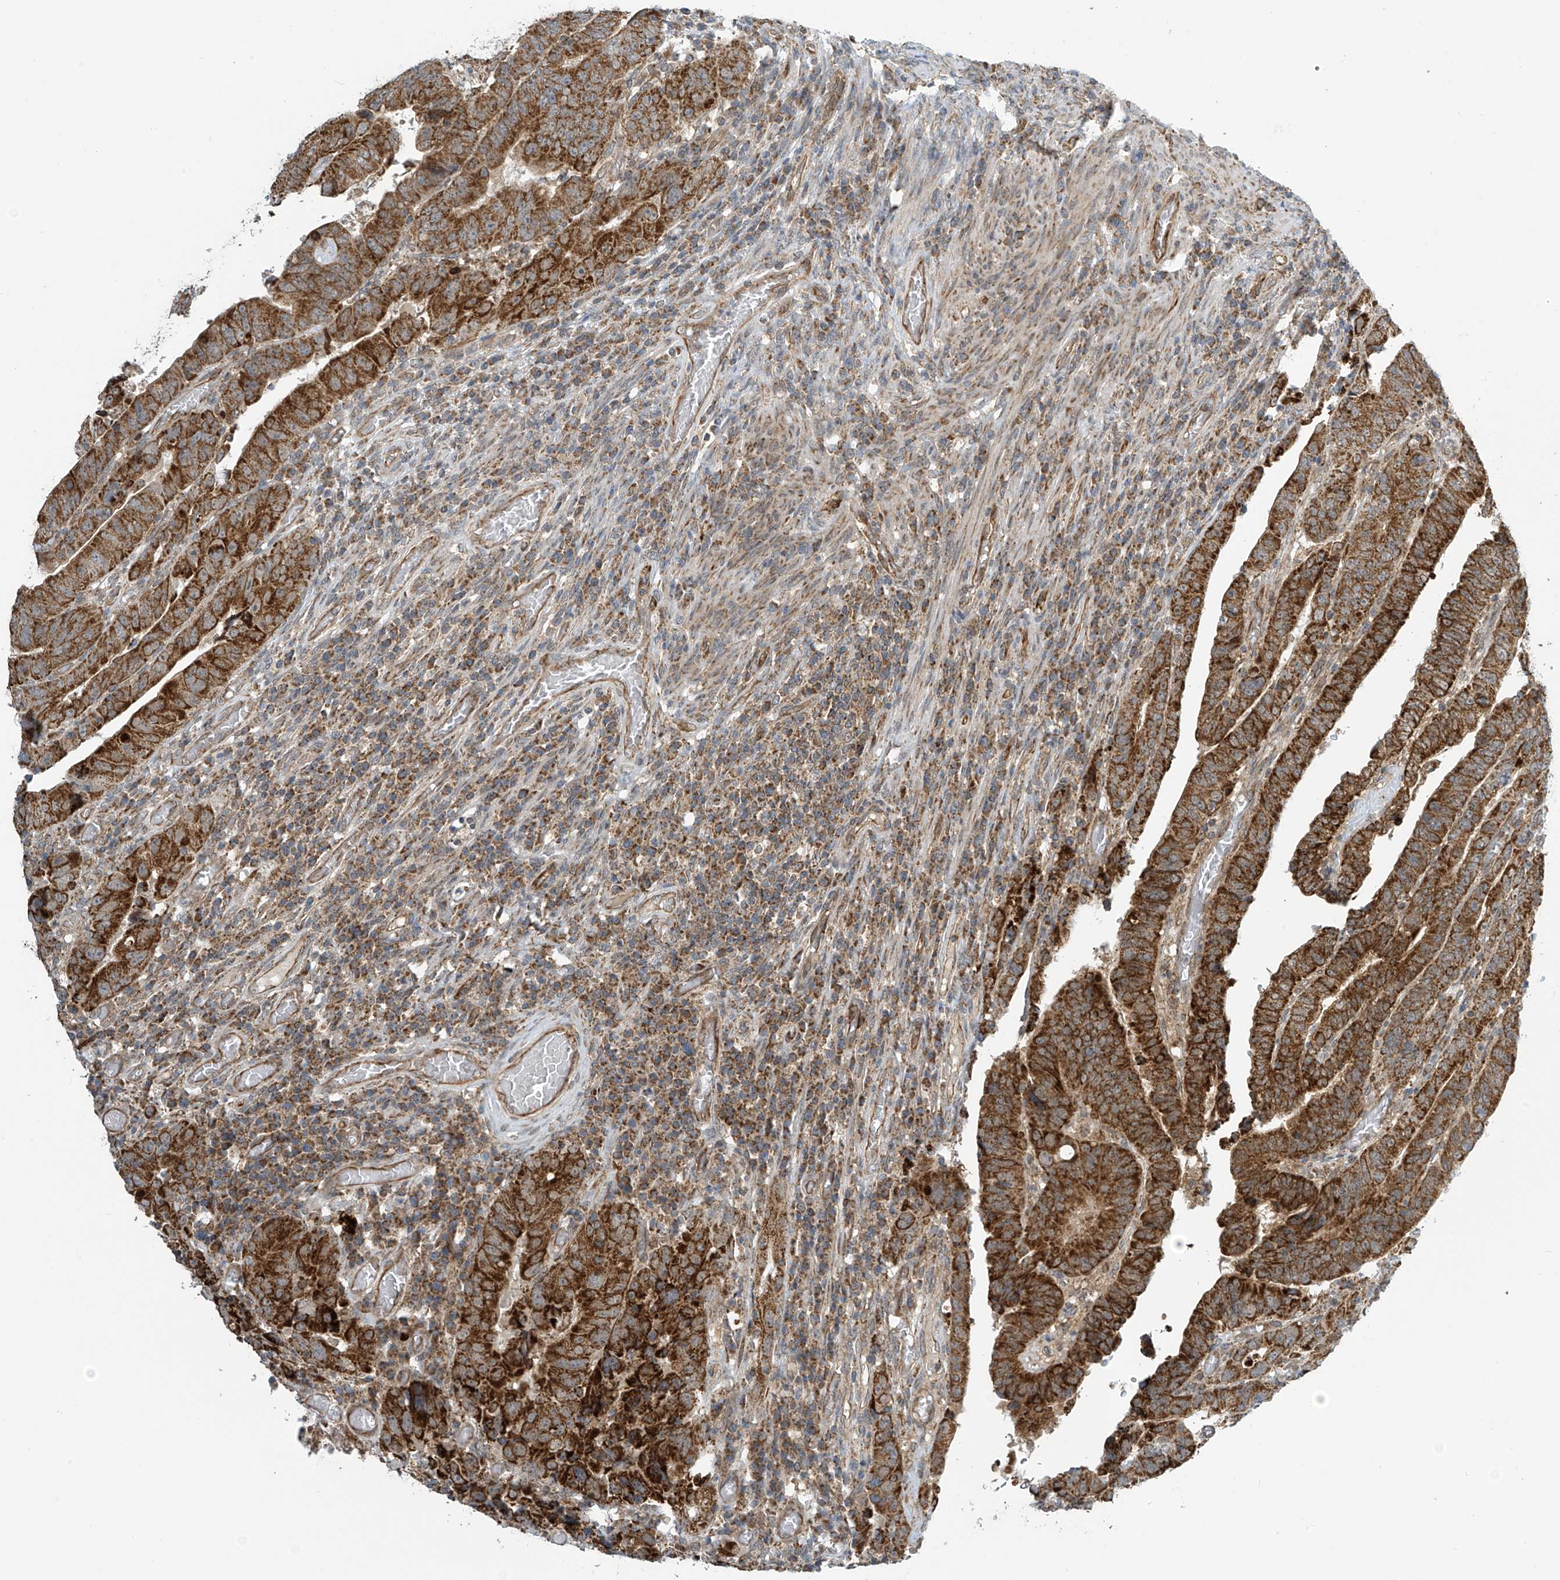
{"staining": {"intensity": "strong", "quantity": ">75%", "location": "cytoplasmic/membranous"}, "tissue": "colorectal cancer", "cell_type": "Tumor cells", "image_type": "cancer", "snomed": [{"axis": "morphology", "description": "Normal tissue, NOS"}, {"axis": "morphology", "description": "Adenocarcinoma, NOS"}, {"axis": "topography", "description": "Rectum"}], "caption": "Tumor cells show high levels of strong cytoplasmic/membranous expression in about >75% of cells in colorectal cancer (adenocarcinoma).", "gene": "METTL6", "patient": {"sex": "female", "age": 65}}